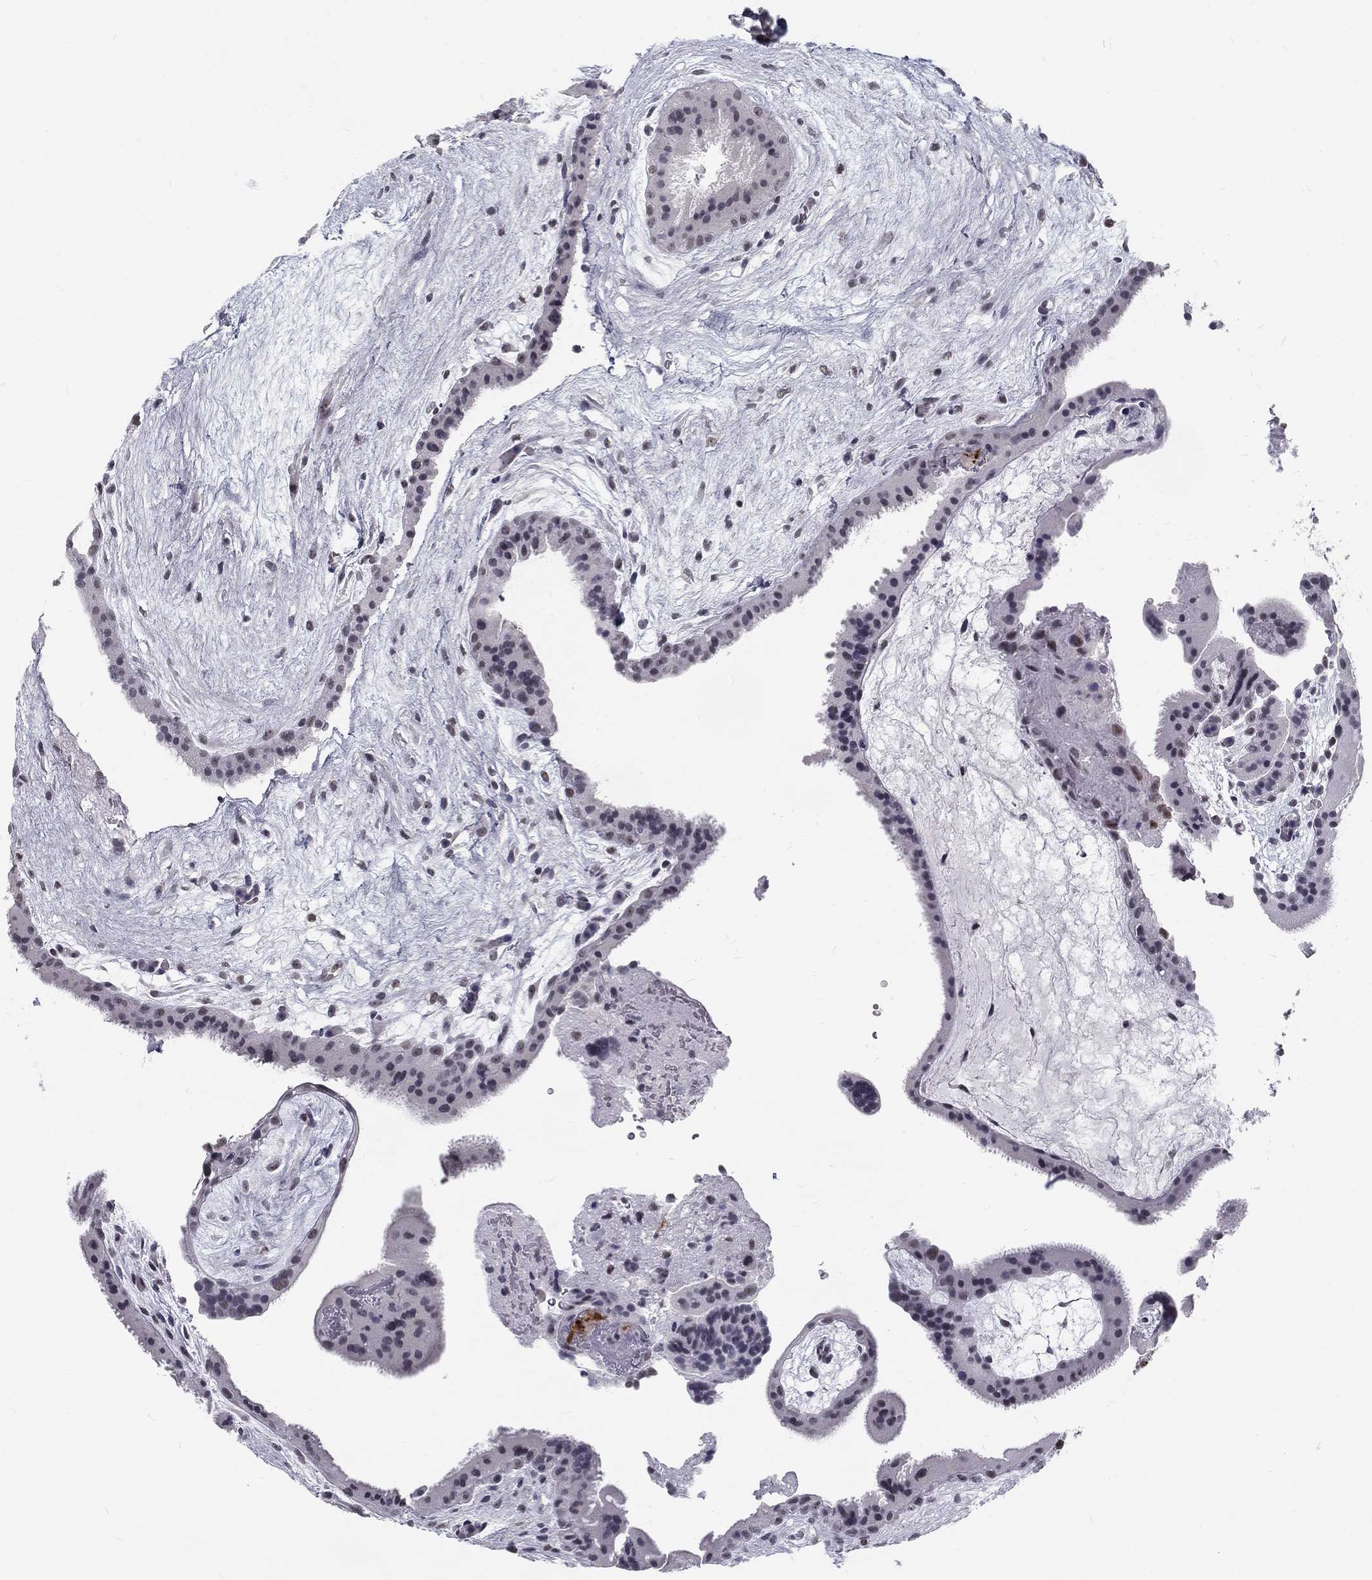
{"staining": {"intensity": "weak", "quantity": ">75%", "location": "nuclear"}, "tissue": "placenta", "cell_type": "Decidual cells", "image_type": "normal", "snomed": [{"axis": "morphology", "description": "Normal tissue, NOS"}, {"axis": "topography", "description": "Placenta"}], "caption": "IHC micrograph of benign placenta: placenta stained using immunohistochemistry (IHC) displays low levels of weak protein expression localized specifically in the nuclear of decidual cells, appearing as a nuclear brown color.", "gene": "SNORC", "patient": {"sex": "female", "age": 19}}